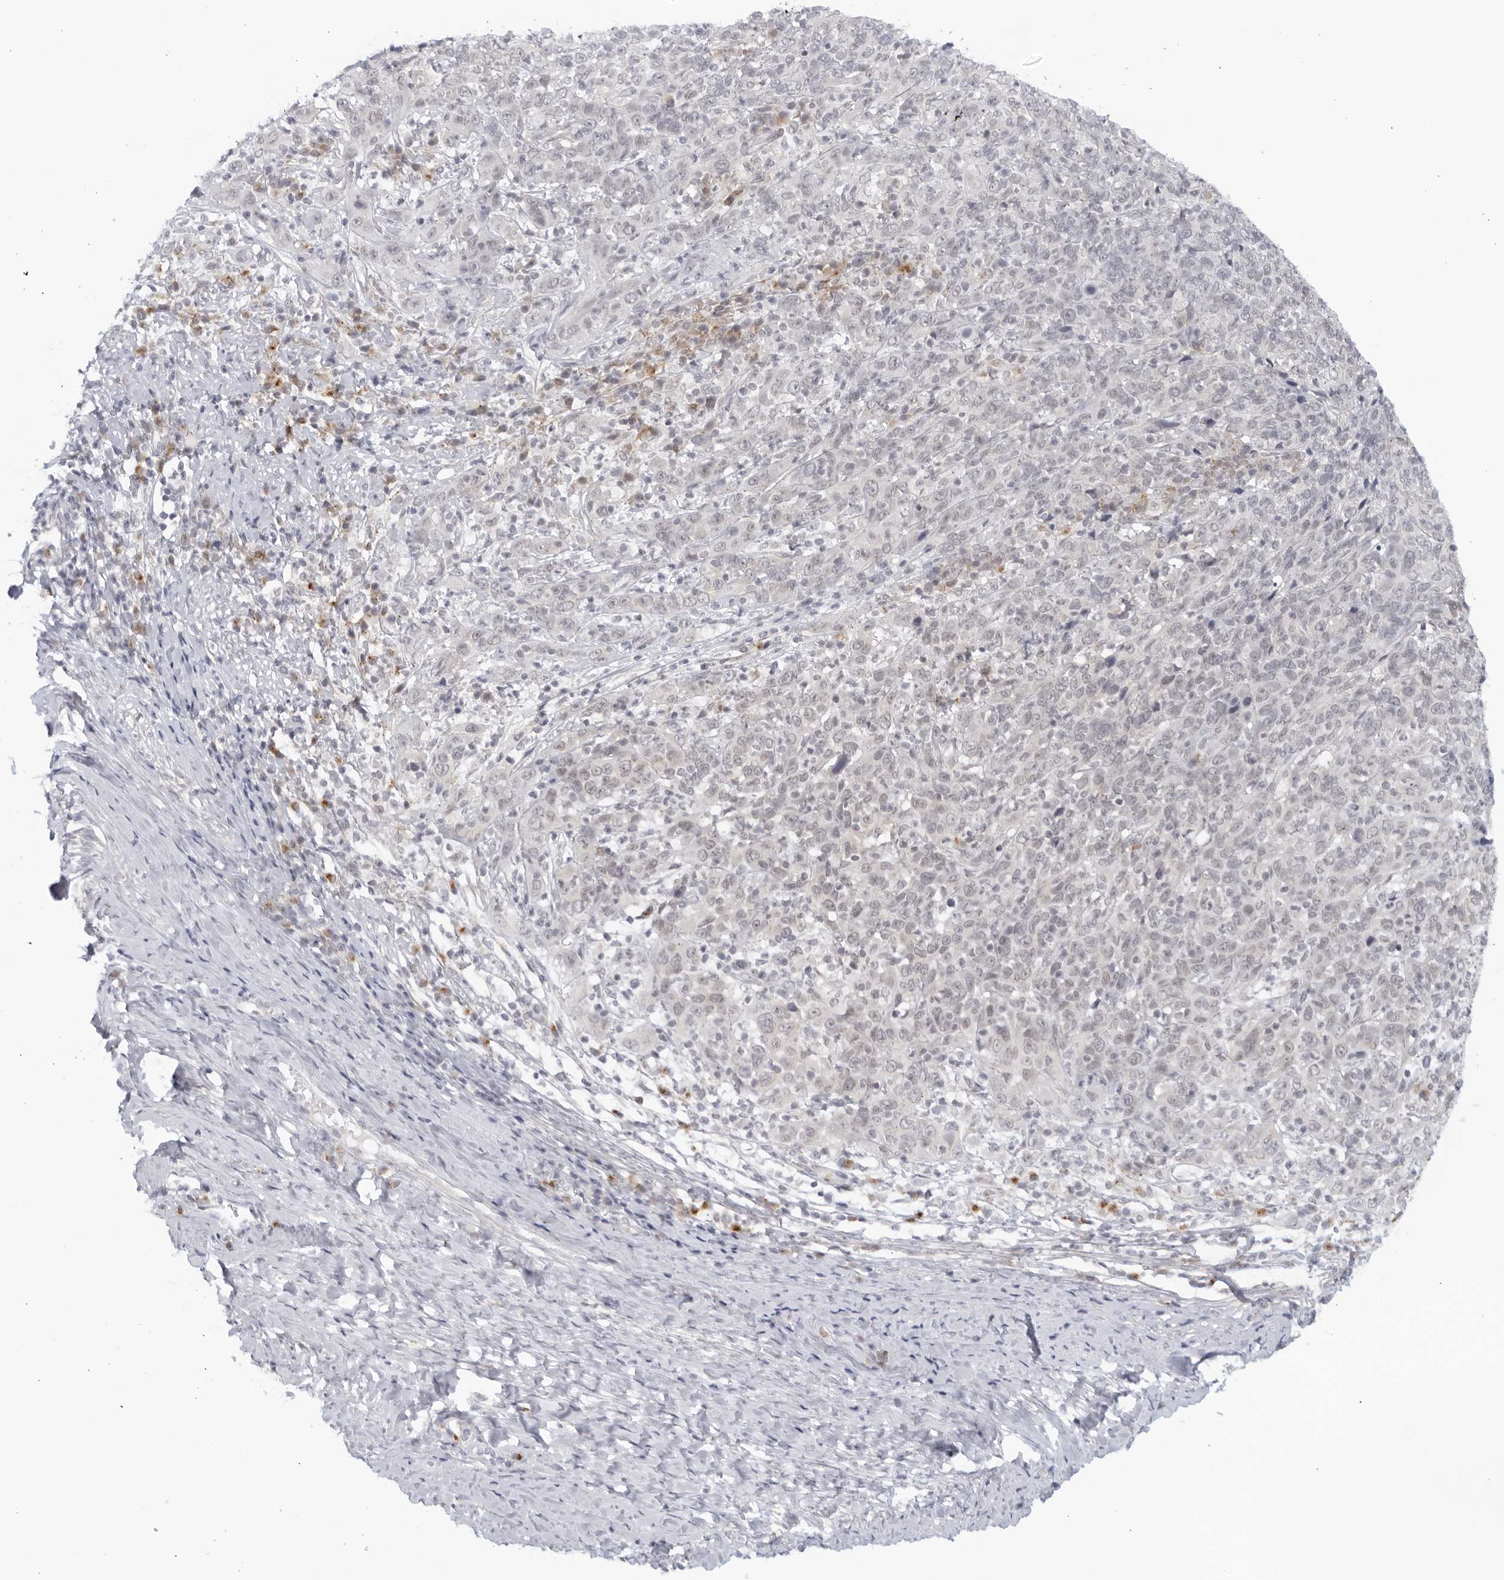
{"staining": {"intensity": "negative", "quantity": "none", "location": "none"}, "tissue": "cervical cancer", "cell_type": "Tumor cells", "image_type": "cancer", "snomed": [{"axis": "morphology", "description": "Squamous cell carcinoma, NOS"}, {"axis": "topography", "description": "Cervix"}], "caption": "Tumor cells show no significant staining in cervical cancer (squamous cell carcinoma).", "gene": "WDTC1", "patient": {"sex": "female", "age": 46}}